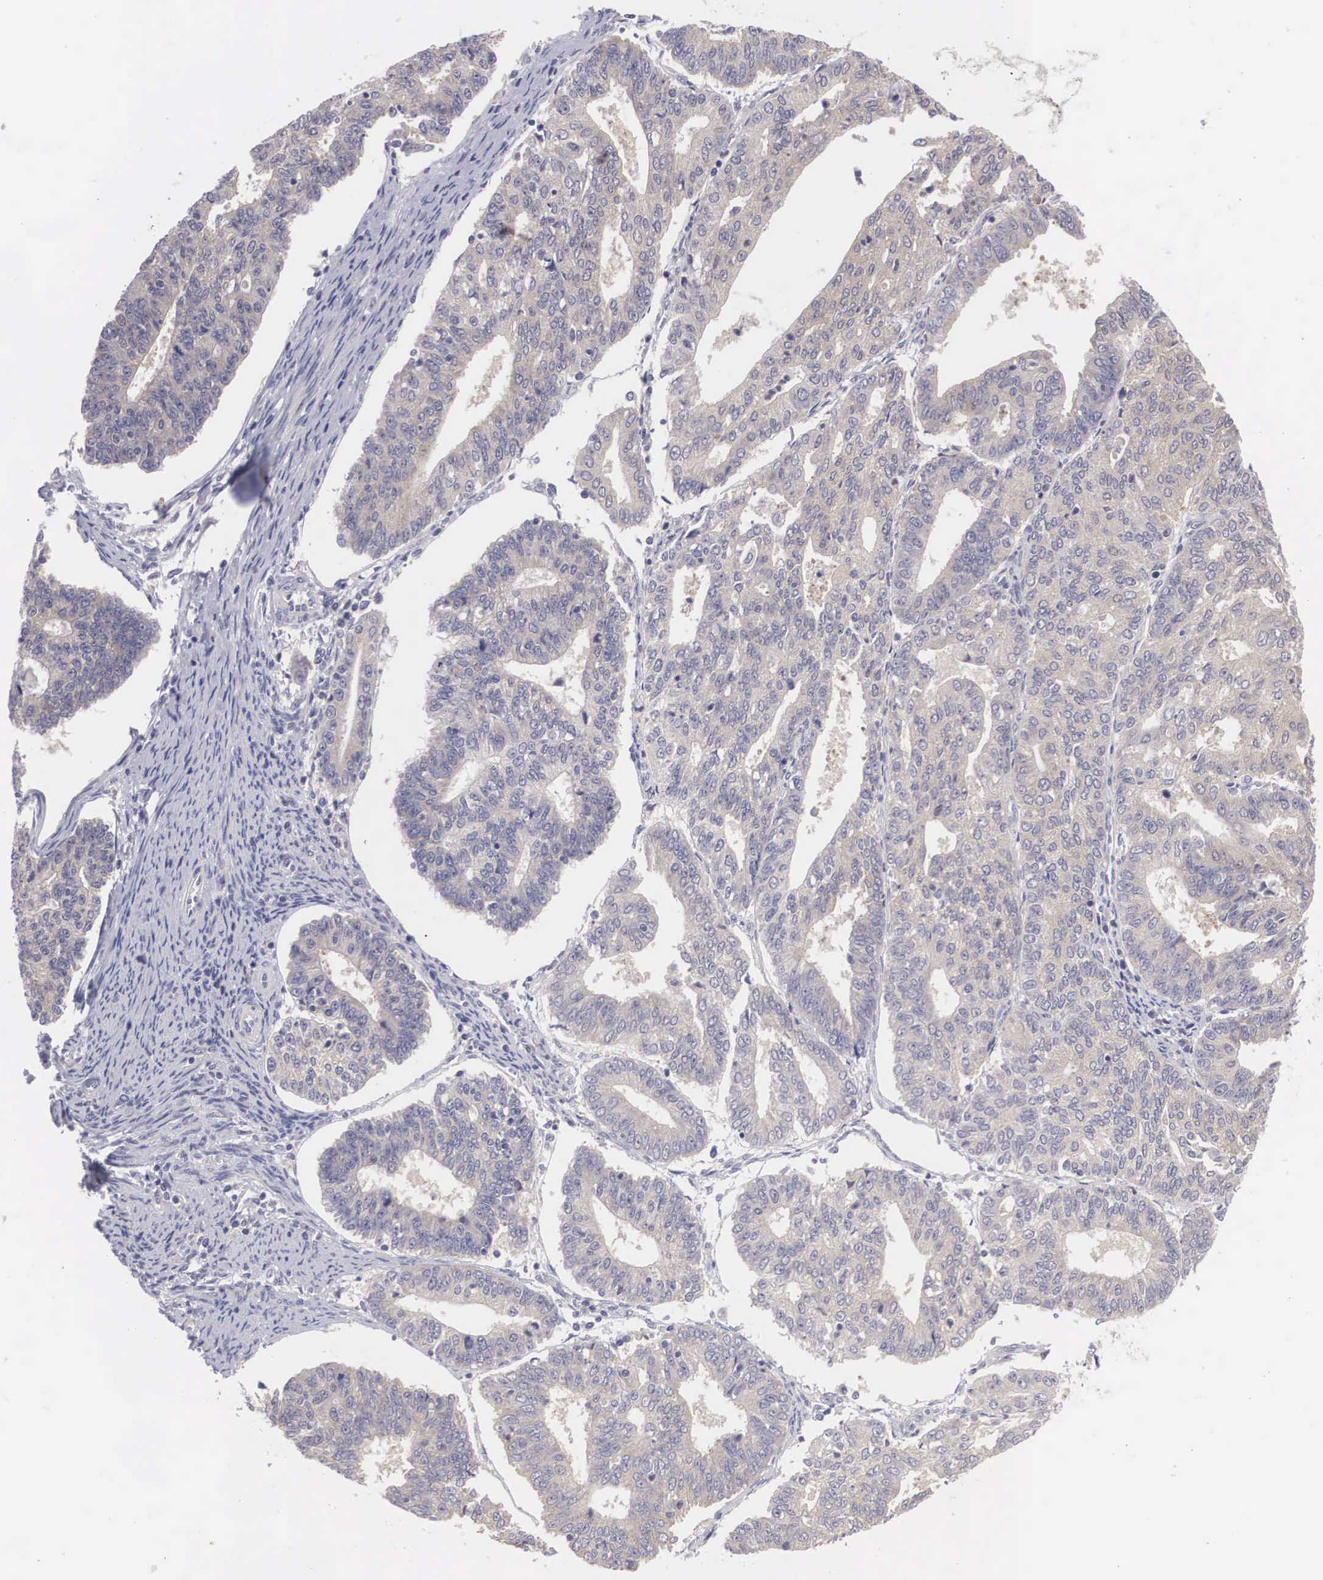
{"staining": {"intensity": "negative", "quantity": "none", "location": "none"}, "tissue": "endometrial cancer", "cell_type": "Tumor cells", "image_type": "cancer", "snomed": [{"axis": "morphology", "description": "Adenocarcinoma, NOS"}, {"axis": "topography", "description": "Endometrium"}], "caption": "The micrograph displays no staining of tumor cells in endometrial adenocarcinoma.", "gene": "GRIPAP1", "patient": {"sex": "female", "age": 56}}